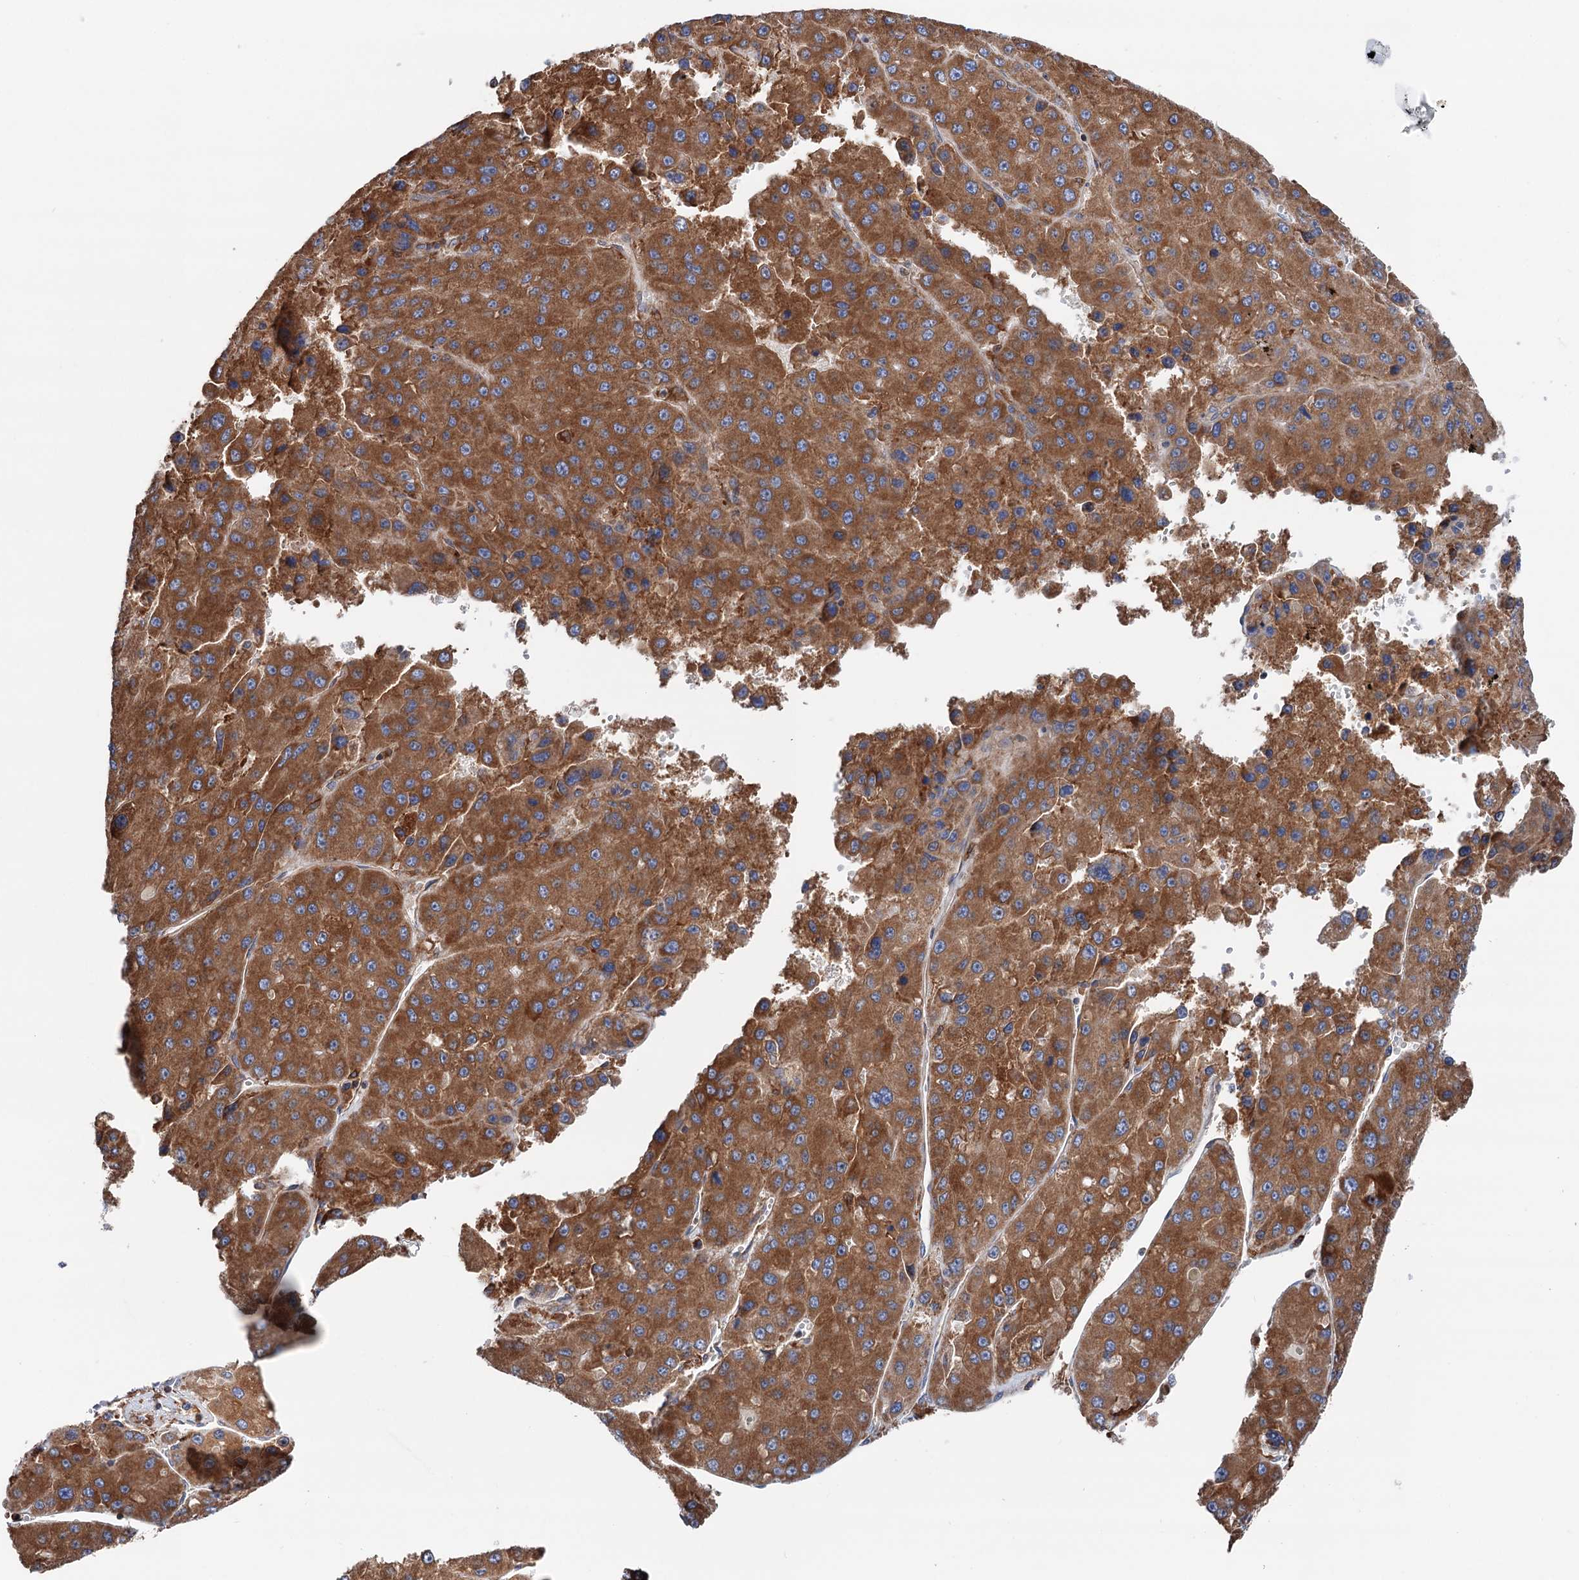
{"staining": {"intensity": "moderate", "quantity": ">75%", "location": "cytoplasmic/membranous"}, "tissue": "liver cancer", "cell_type": "Tumor cells", "image_type": "cancer", "snomed": [{"axis": "morphology", "description": "Carcinoma, Hepatocellular, NOS"}, {"axis": "topography", "description": "Liver"}], "caption": "Protein staining displays moderate cytoplasmic/membranous positivity in about >75% of tumor cells in liver cancer.", "gene": "ERP29", "patient": {"sex": "female", "age": 73}}